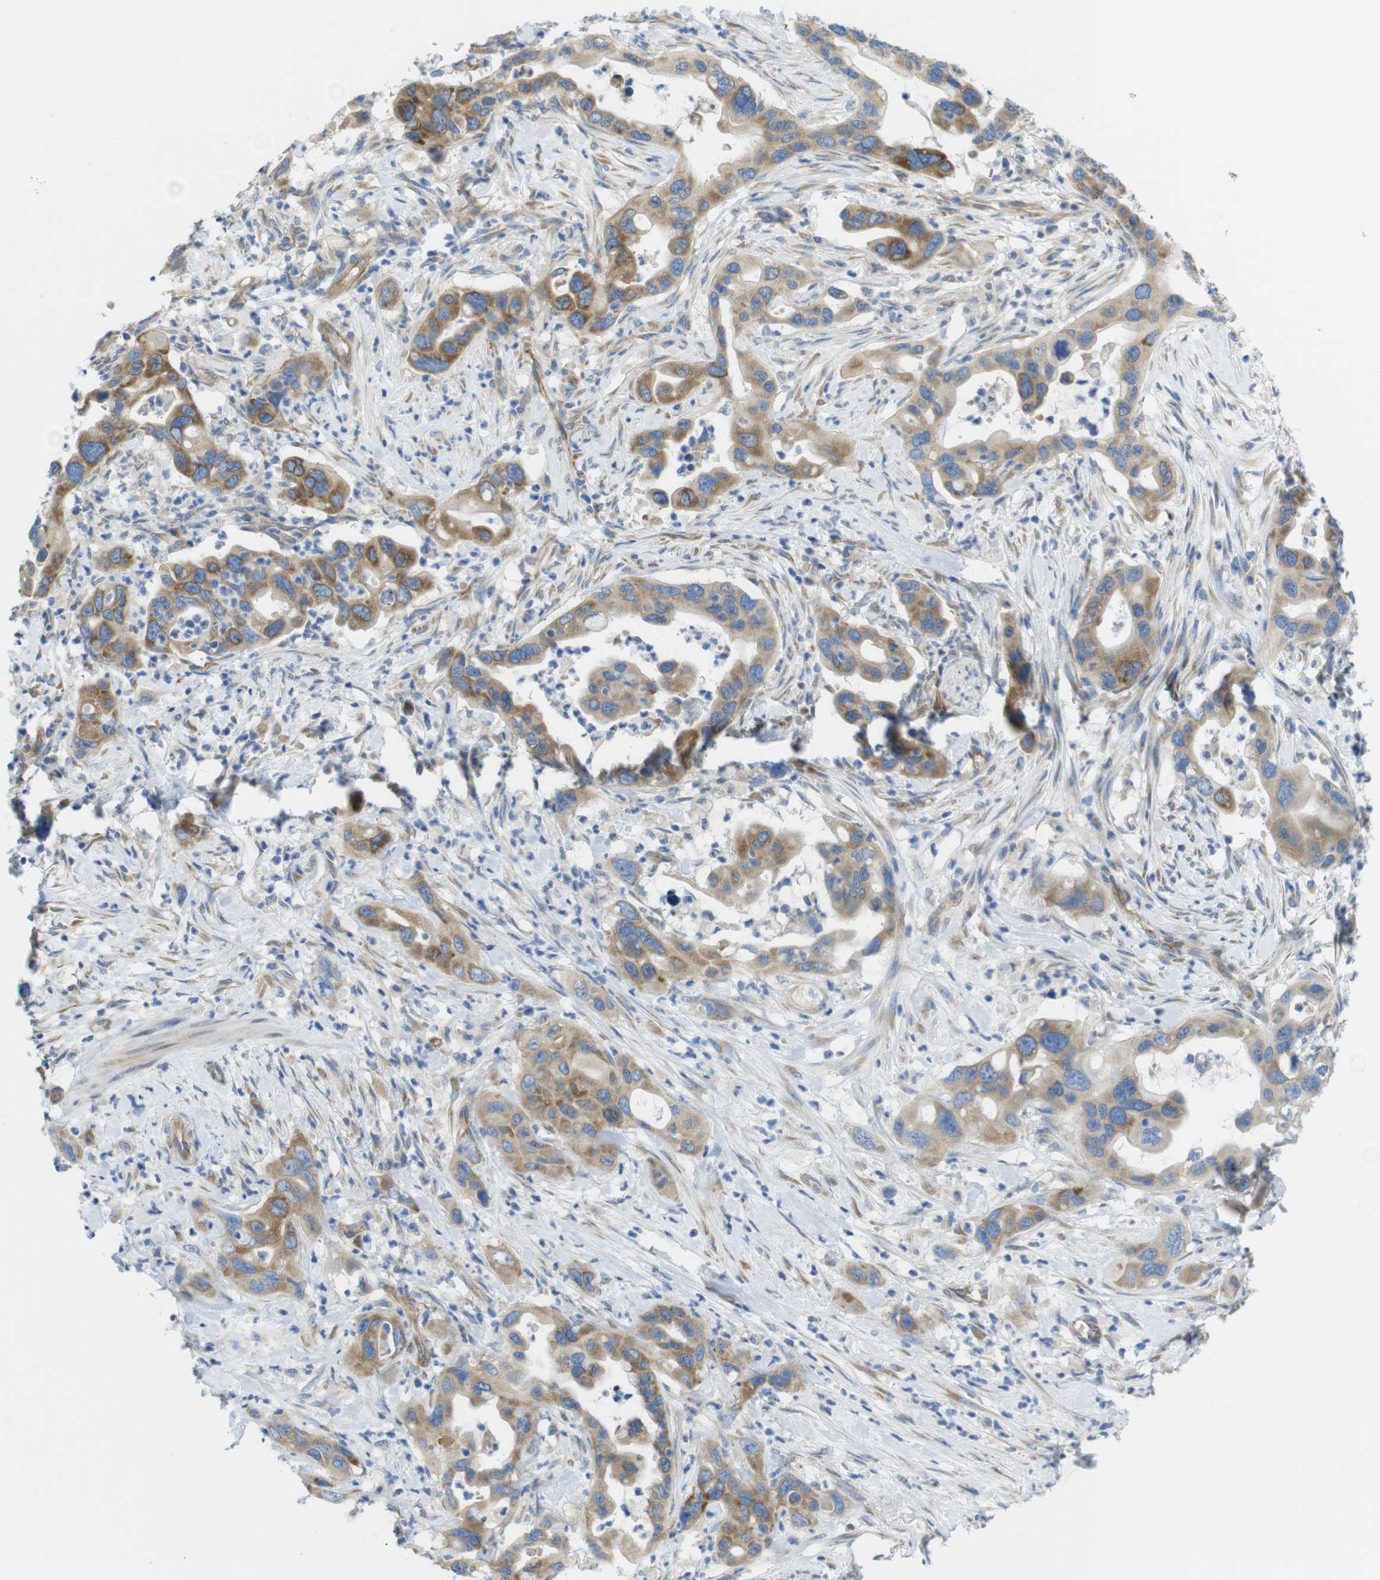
{"staining": {"intensity": "moderate", "quantity": ">75%", "location": "cytoplasmic/membranous"}, "tissue": "pancreatic cancer", "cell_type": "Tumor cells", "image_type": "cancer", "snomed": [{"axis": "morphology", "description": "Adenocarcinoma, NOS"}, {"axis": "topography", "description": "Pancreas"}], "caption": "Protein expression analysis of human pancreatic cancer (adenocarcinoma) reveals moderate cytoplasmic/membranous positivity in about >75% of tumor cells.", "gene": "TMEM234", "patient": {"sex": "female", "age": 71}}